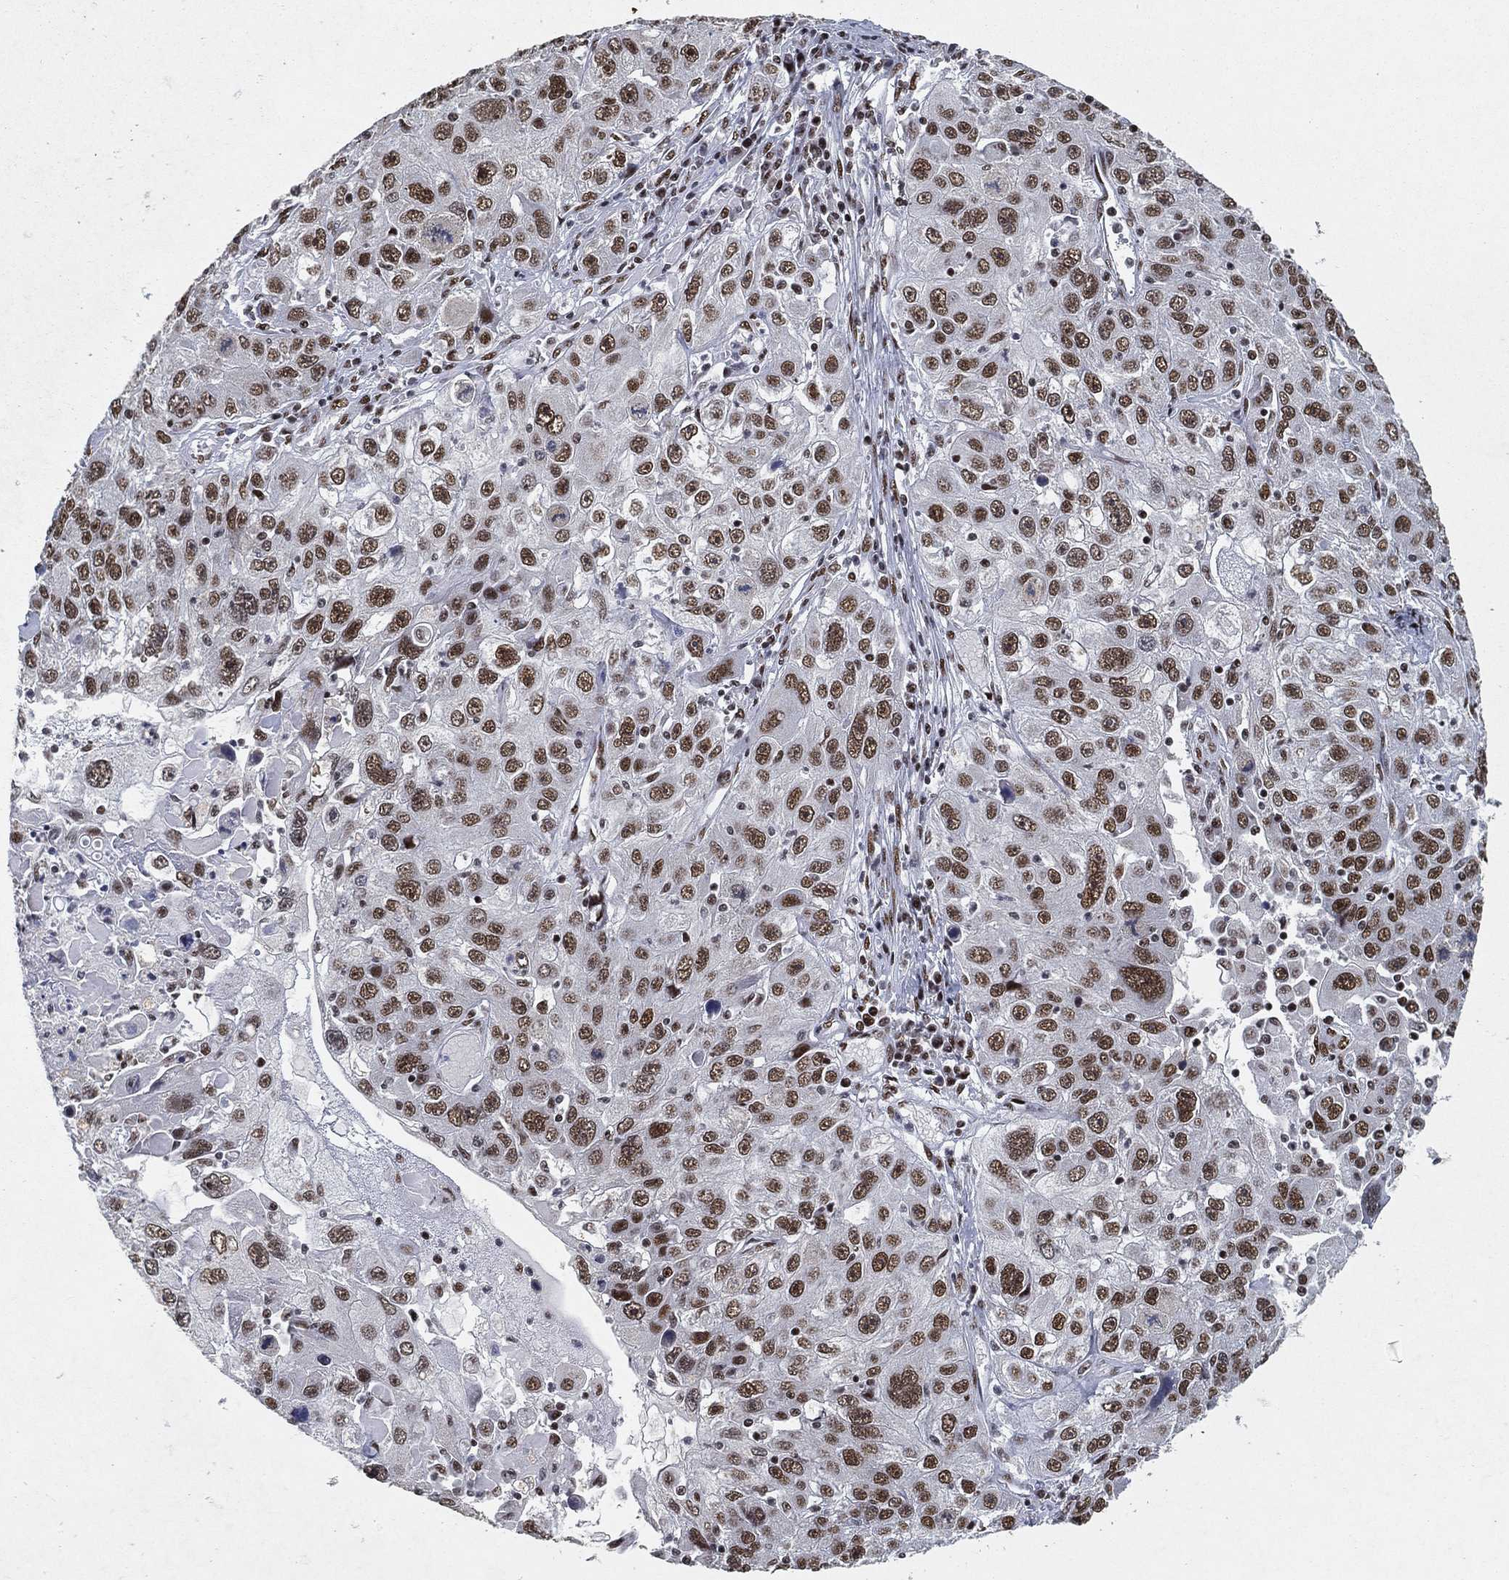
{"staining": {"intensity": "moderate", "quantity": ">75%", "location": "nuclear"}, "tissue": "stomach cancer", "cell_type": "Tumor cells", "image_type": "cancer", "snomed": [{"axis": "morphology", "description": "Adenocarcinoma, NOS"}, {"axis": "topography", "description": "Stomach"}], "caption": "Immunohistochemistry (DAB) staining of stomach cancer (adenocarcinoma) displays moderate nuclear protein staining in approximately >75% of tumor cells.", "gene": "DDX27", "patient": {"sex": "male", "age": 56}}